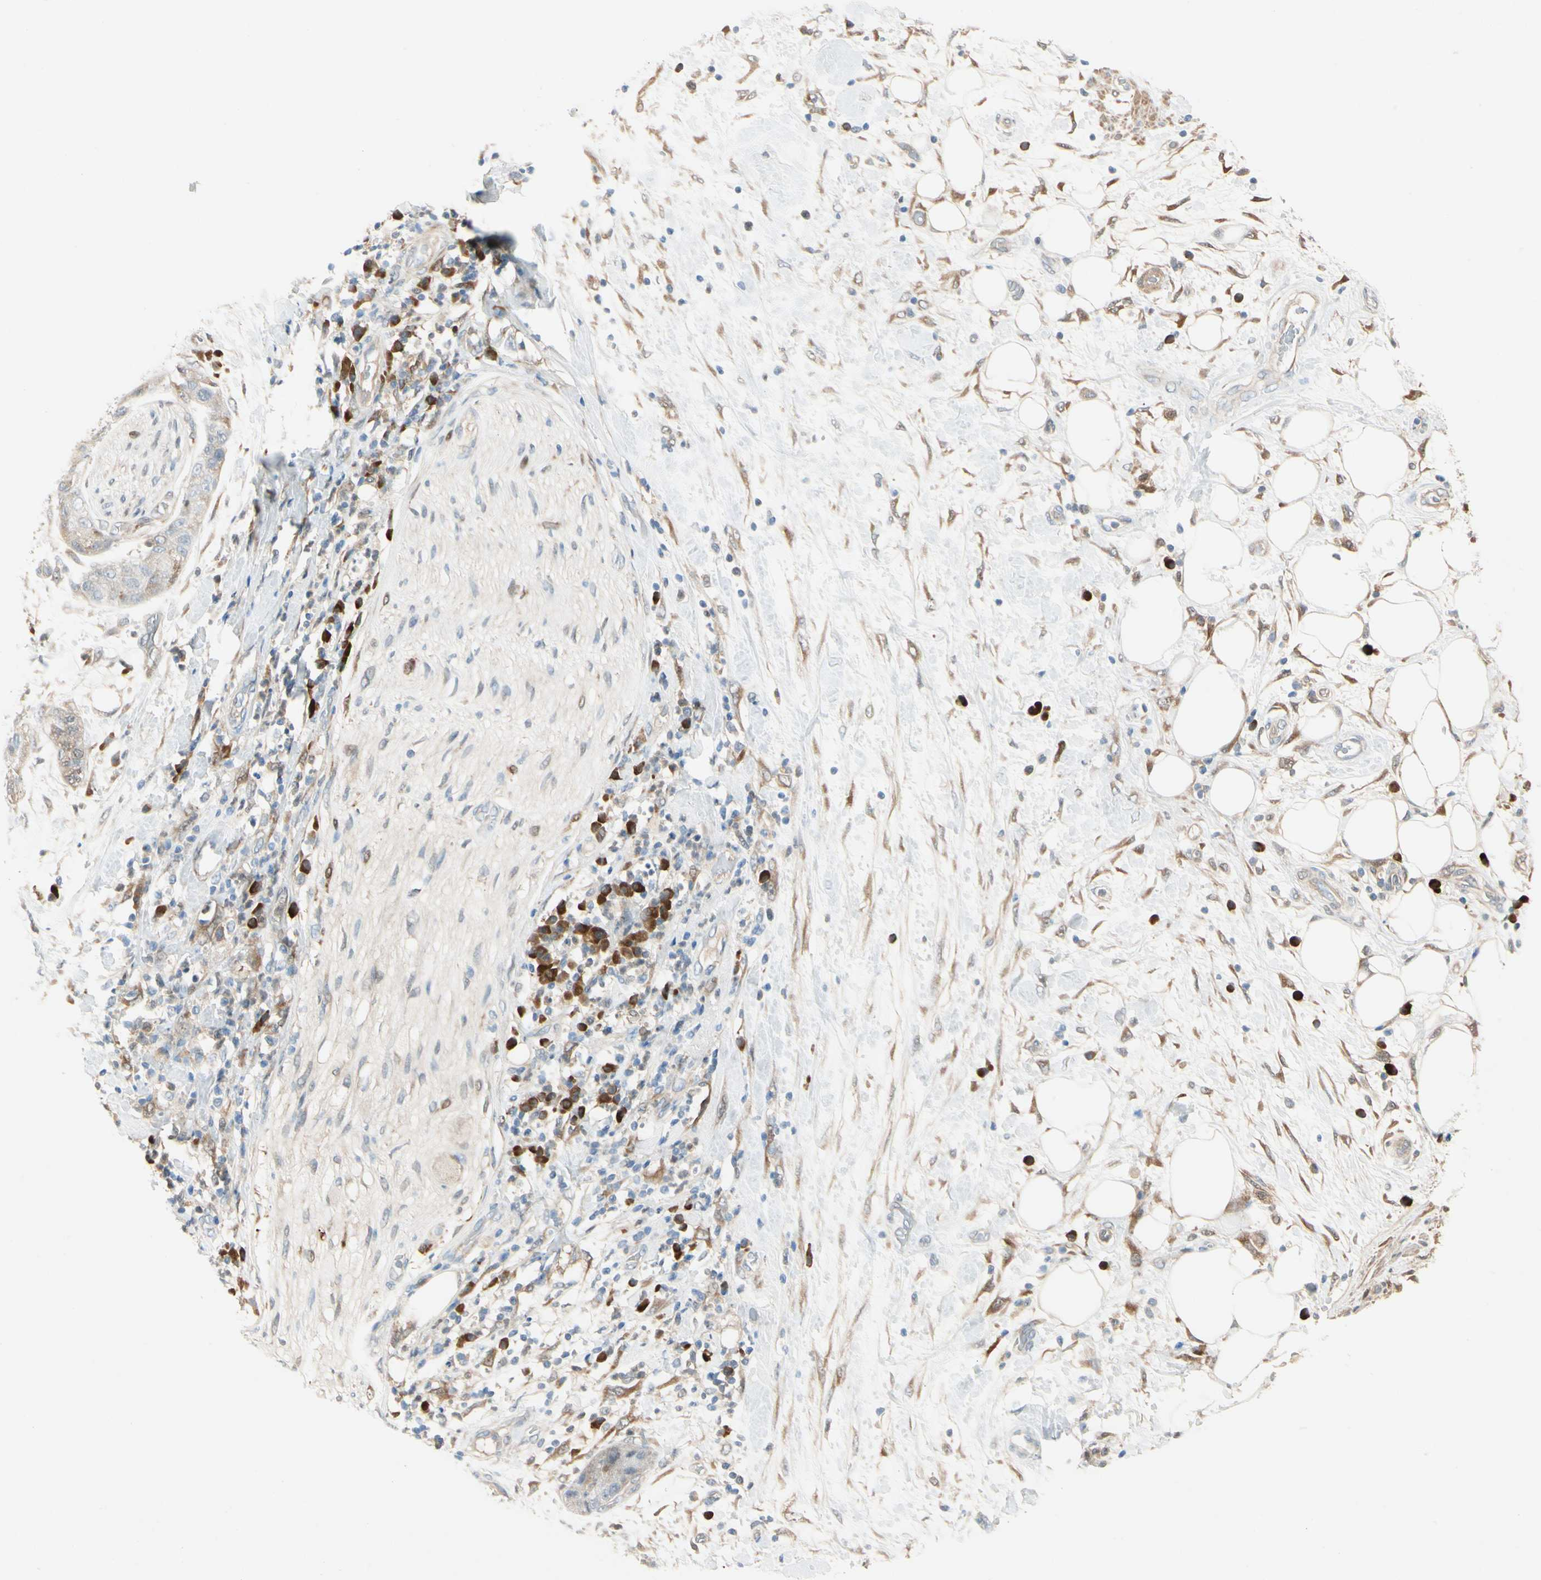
{"staining": {"intensity": "weak", "quantity": ">75%", "location": "cytoplasmic/membranous"}, "tissue": "pancreatic cancer", "cell_type": "Tumor cells", "image_type": "cancer", "snomed": [{"axis": "morphology", "description": "Adenocarcinoma, NOS"}, {"axis": "topography", "description": "Pancreas"}], "caption": "Immunohistochemical staining of pancreatic cancer shows low levels of weak cytoplasmic/membranous expression in approximately >75% of tumor cells.", "gene": "WIPI1", "patient": {"sex": "female", "age": 78}}